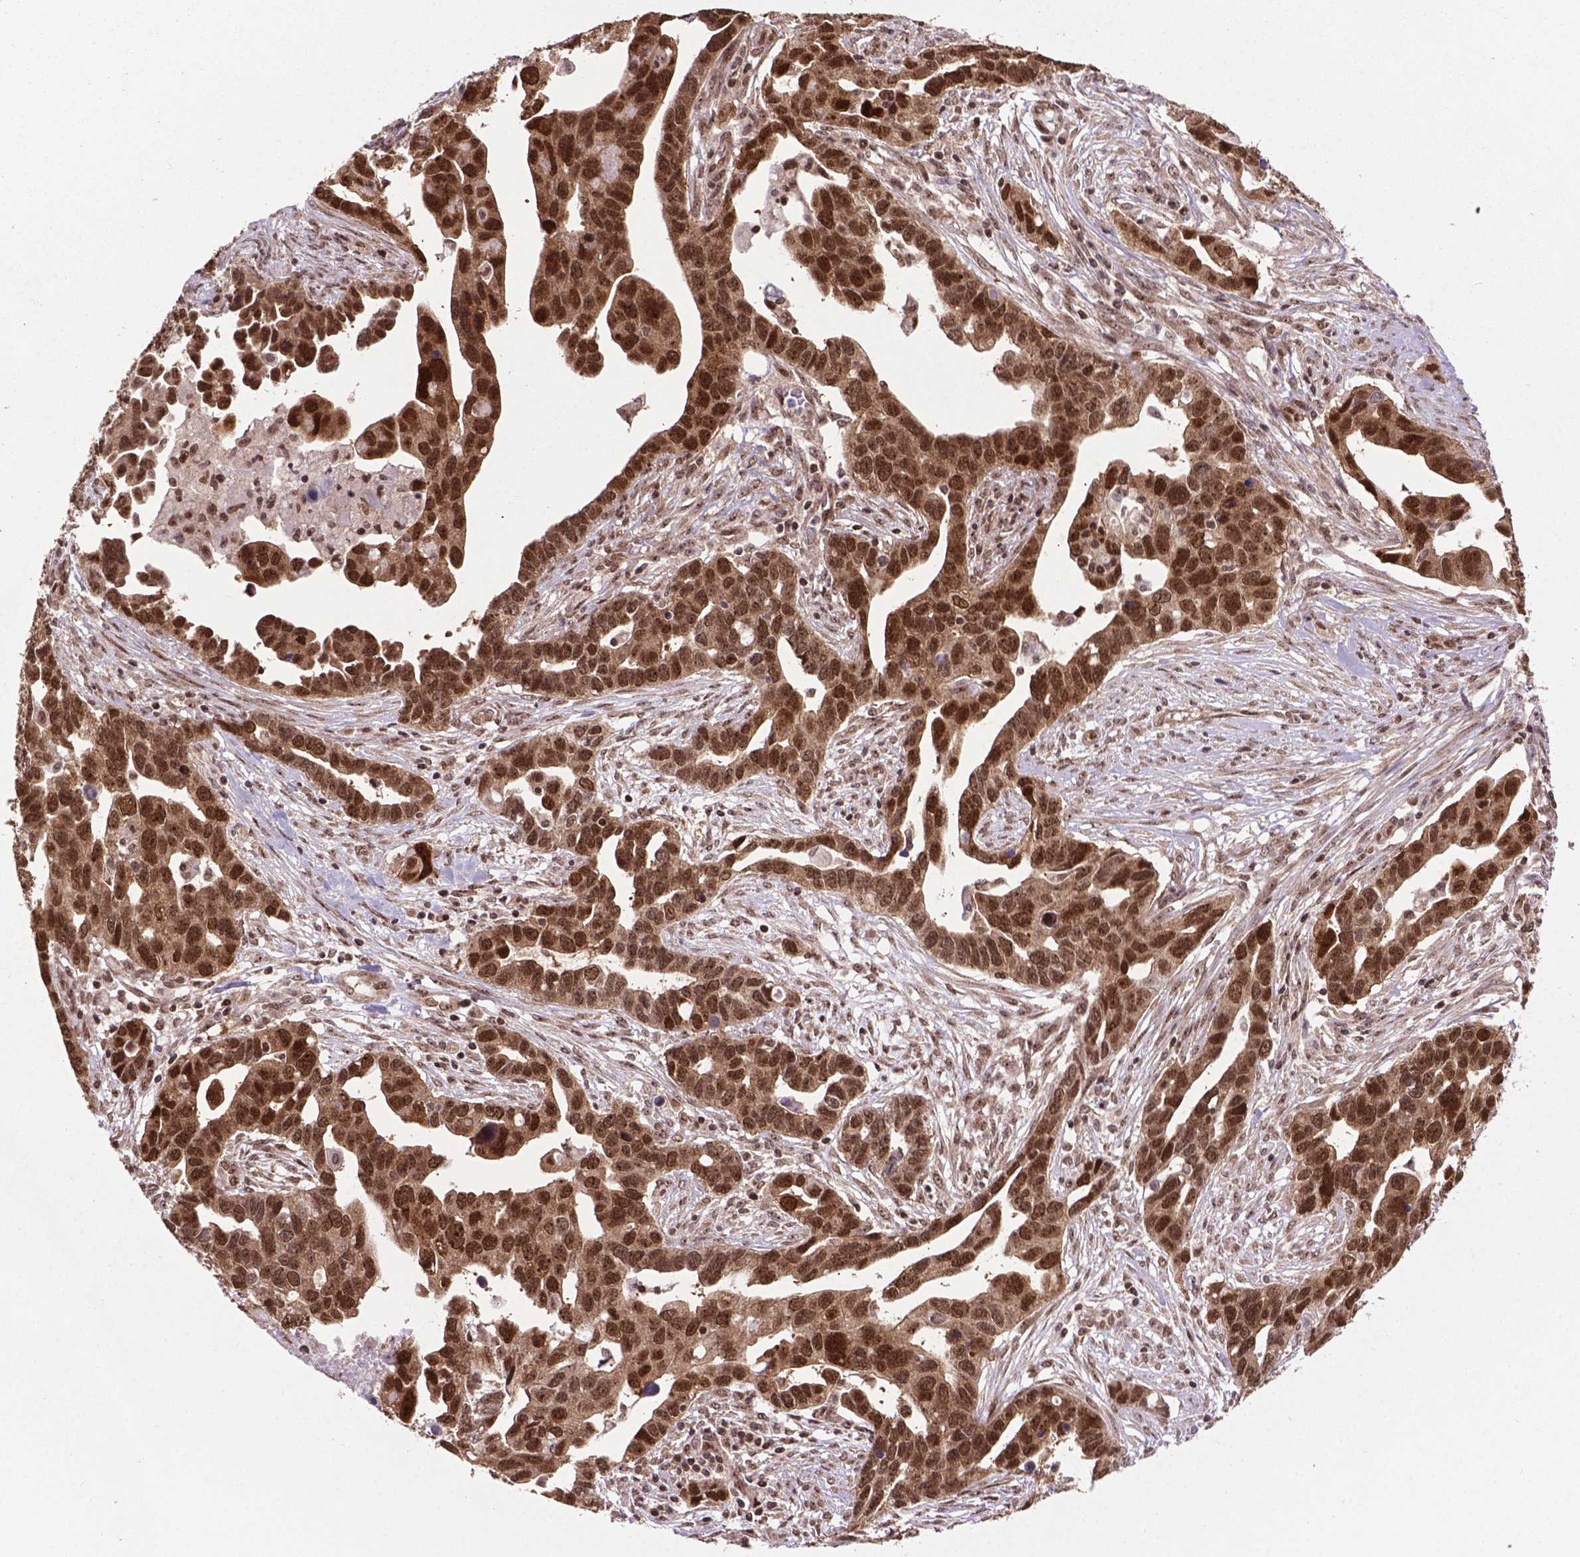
{"staining": {"intensity": "moderate", "quantity": ">75%", "location": "cytoplasmic/membranous,nuclear"}, "tissue": "ovarian cancer", "cell_type": "Tumor cells", "image_type": "cancer", "snomed": [{"axis": "morphology", "description": "Cystadenocarcinoma, serous, NOS"}, {"axis": "topography", "description": "Ovary"}], "caption": "Immunohistochemistry (IHC) micrograph of serous cystadenocarcinoma (ovarian) stained for a protein (brown), which displays medium levels of moderate cytoplasmic/membranous and nuclear positivity in approximately >75% of tumor cells.", "gene": "CSNK2A1", "patient": {"sex": "female", "age": 54}}